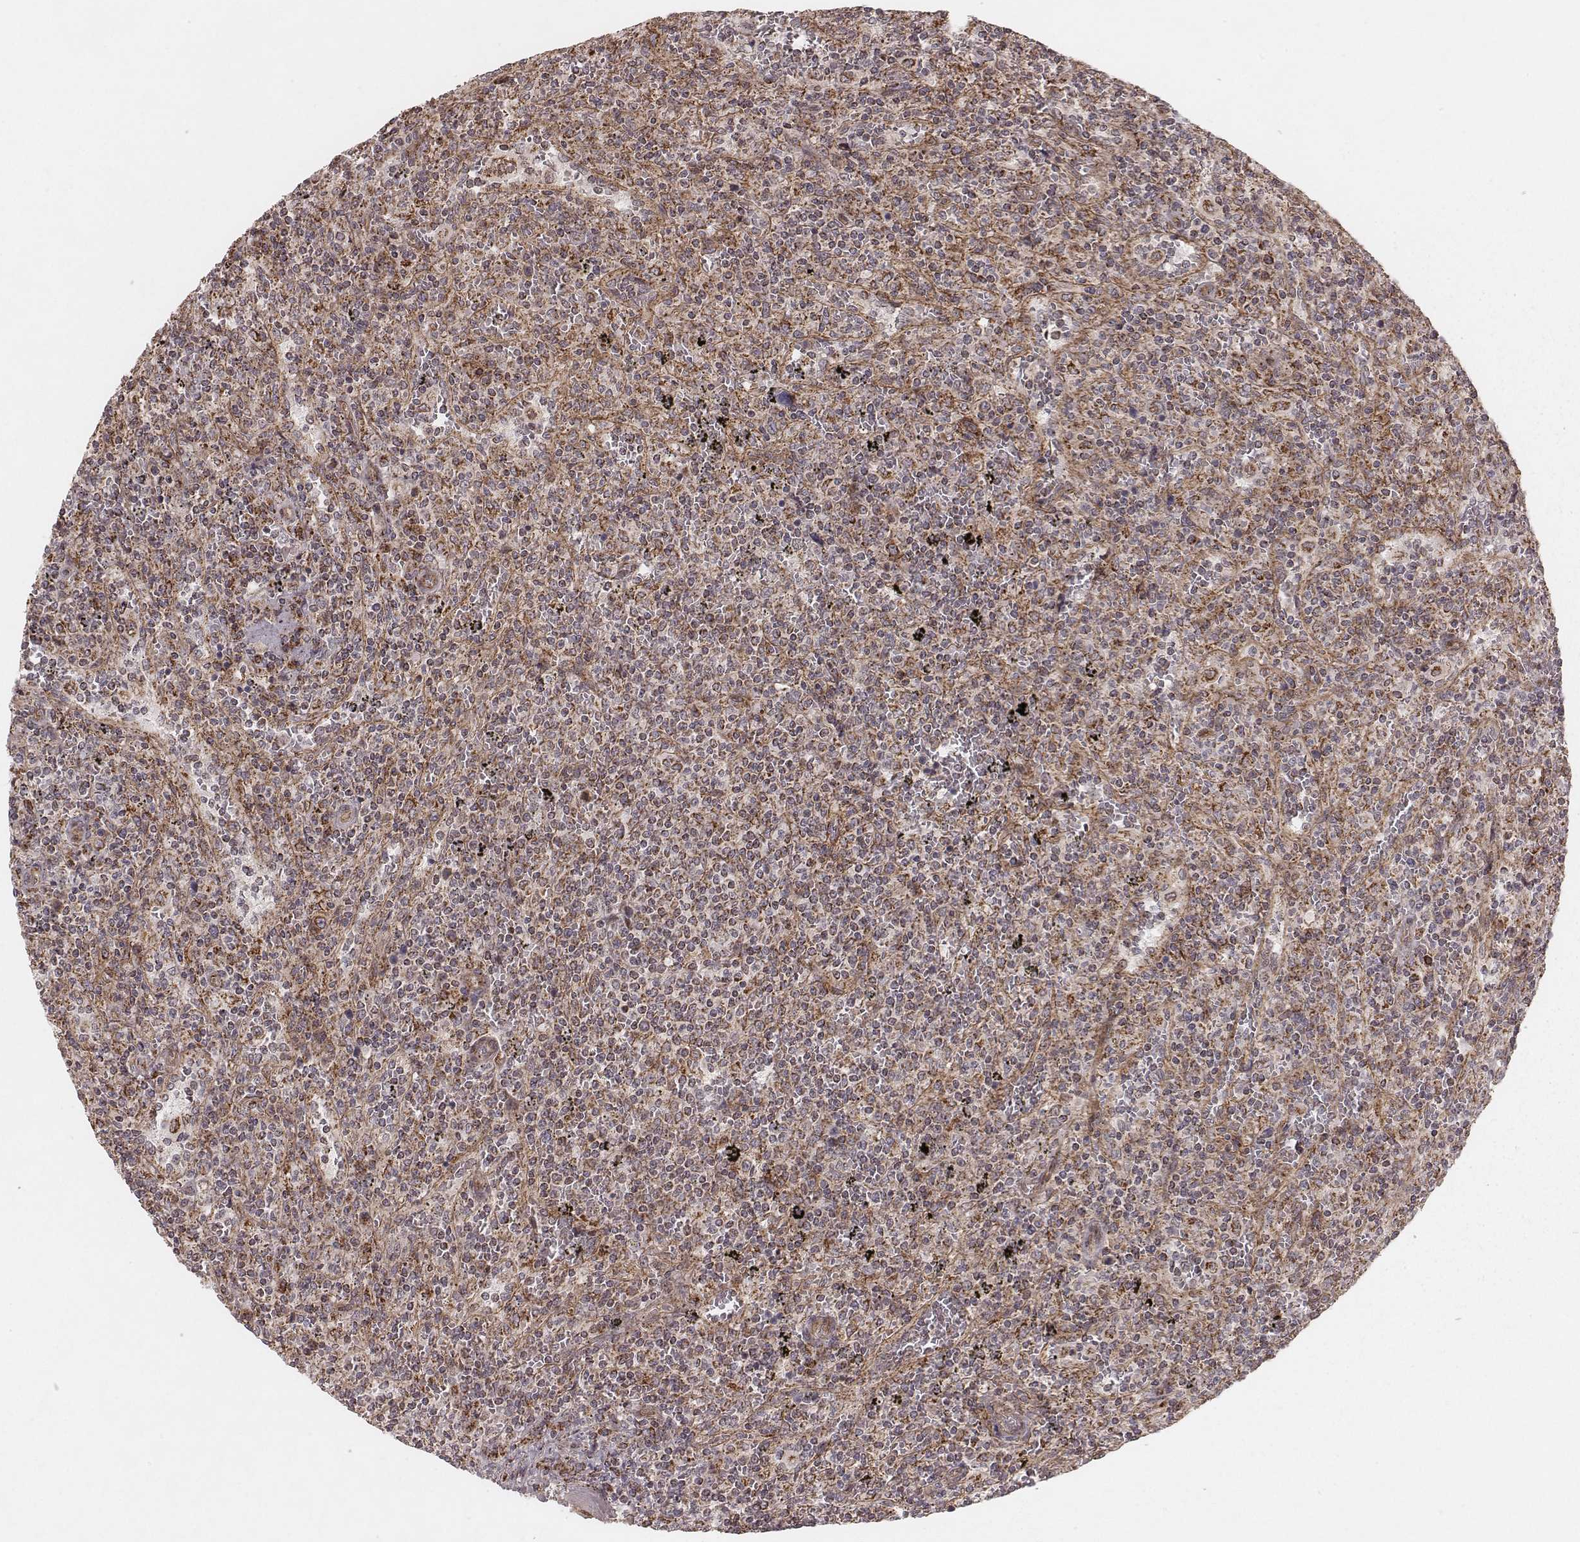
{"staining": {"intensity": "moderate", "quantity": "25%-75%", "location": "cytoplasmic/membranous"}, "tissue": "lymphoma", "cell_type": "Tumor cells", "image_type": "cancer", "snomed": [{"axis": "morphology", "description": "Malignant lymphoma, non-Hodgkin's type, Low grade"}, {"axis": "topography", "description": "Spleen"}], "caption": "Protein analysis of lymphoma tissue reveals moderate cytoplasmic/membranous expression in approximately 25%-75% of tumor cells.", "gene": "NDUFA7", "patient": {"sex": "male", "age": 62}}